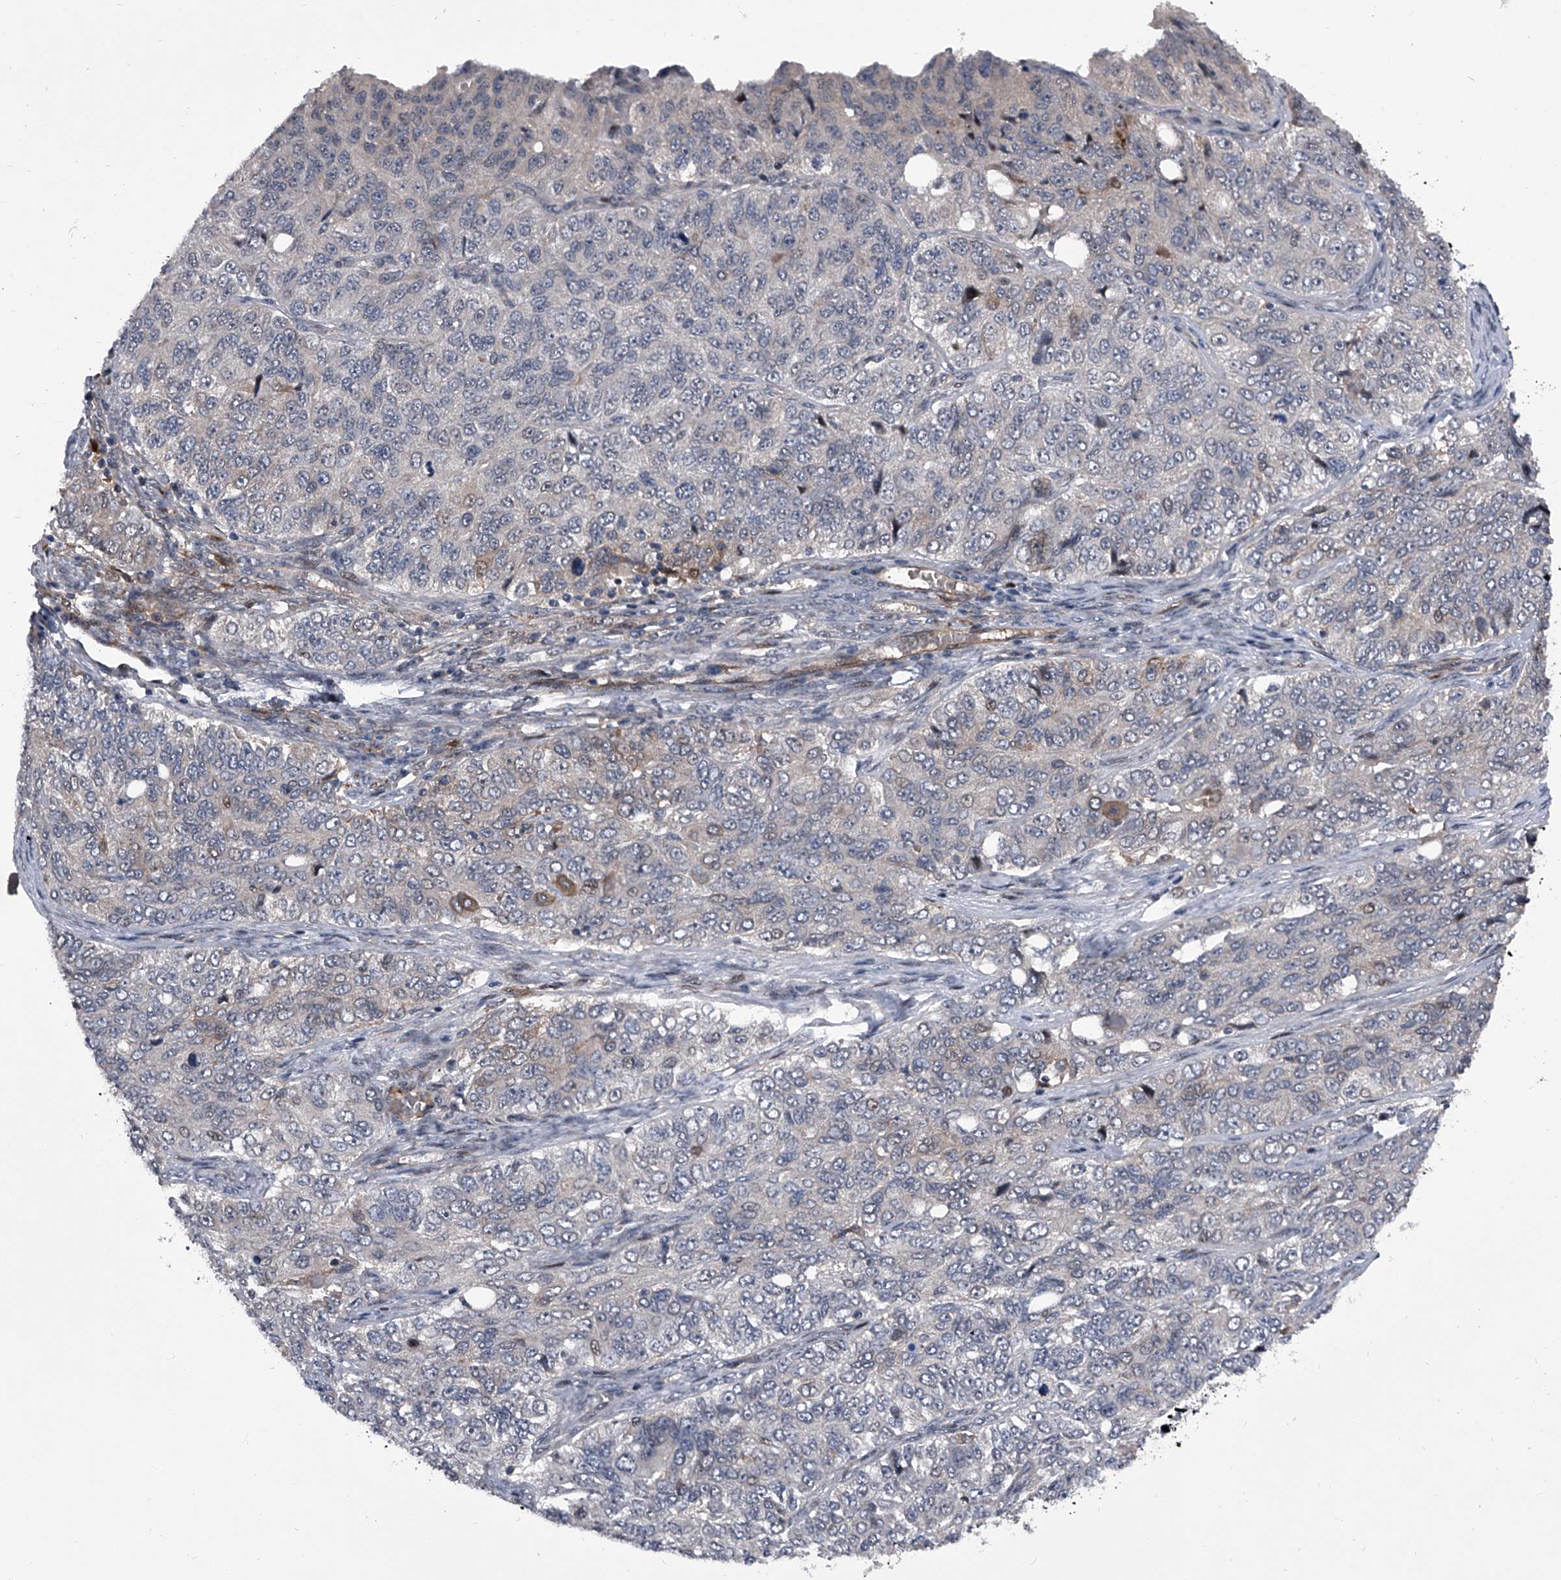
{"staining": {"intensity": "negative", "quantity": "none", "location": "none"}, "tissue": "ovarian cancer", "cell_type": "Tumor cells", "image_type": "cancer", "snomed": [{"axis": "morphology", "description": "Carcinoma, endometroid"}, {"axis": "topography", "description": "Ovary"}], "caption": "Tumor cells are negative for brown protein staining in endometroid carcinoma (ovarian). (DAB immunohistochemistry (IHC) with hematoxylin counter stain).", "gene": "ELK4", "patient": {"sex": "female", "age": 51}}